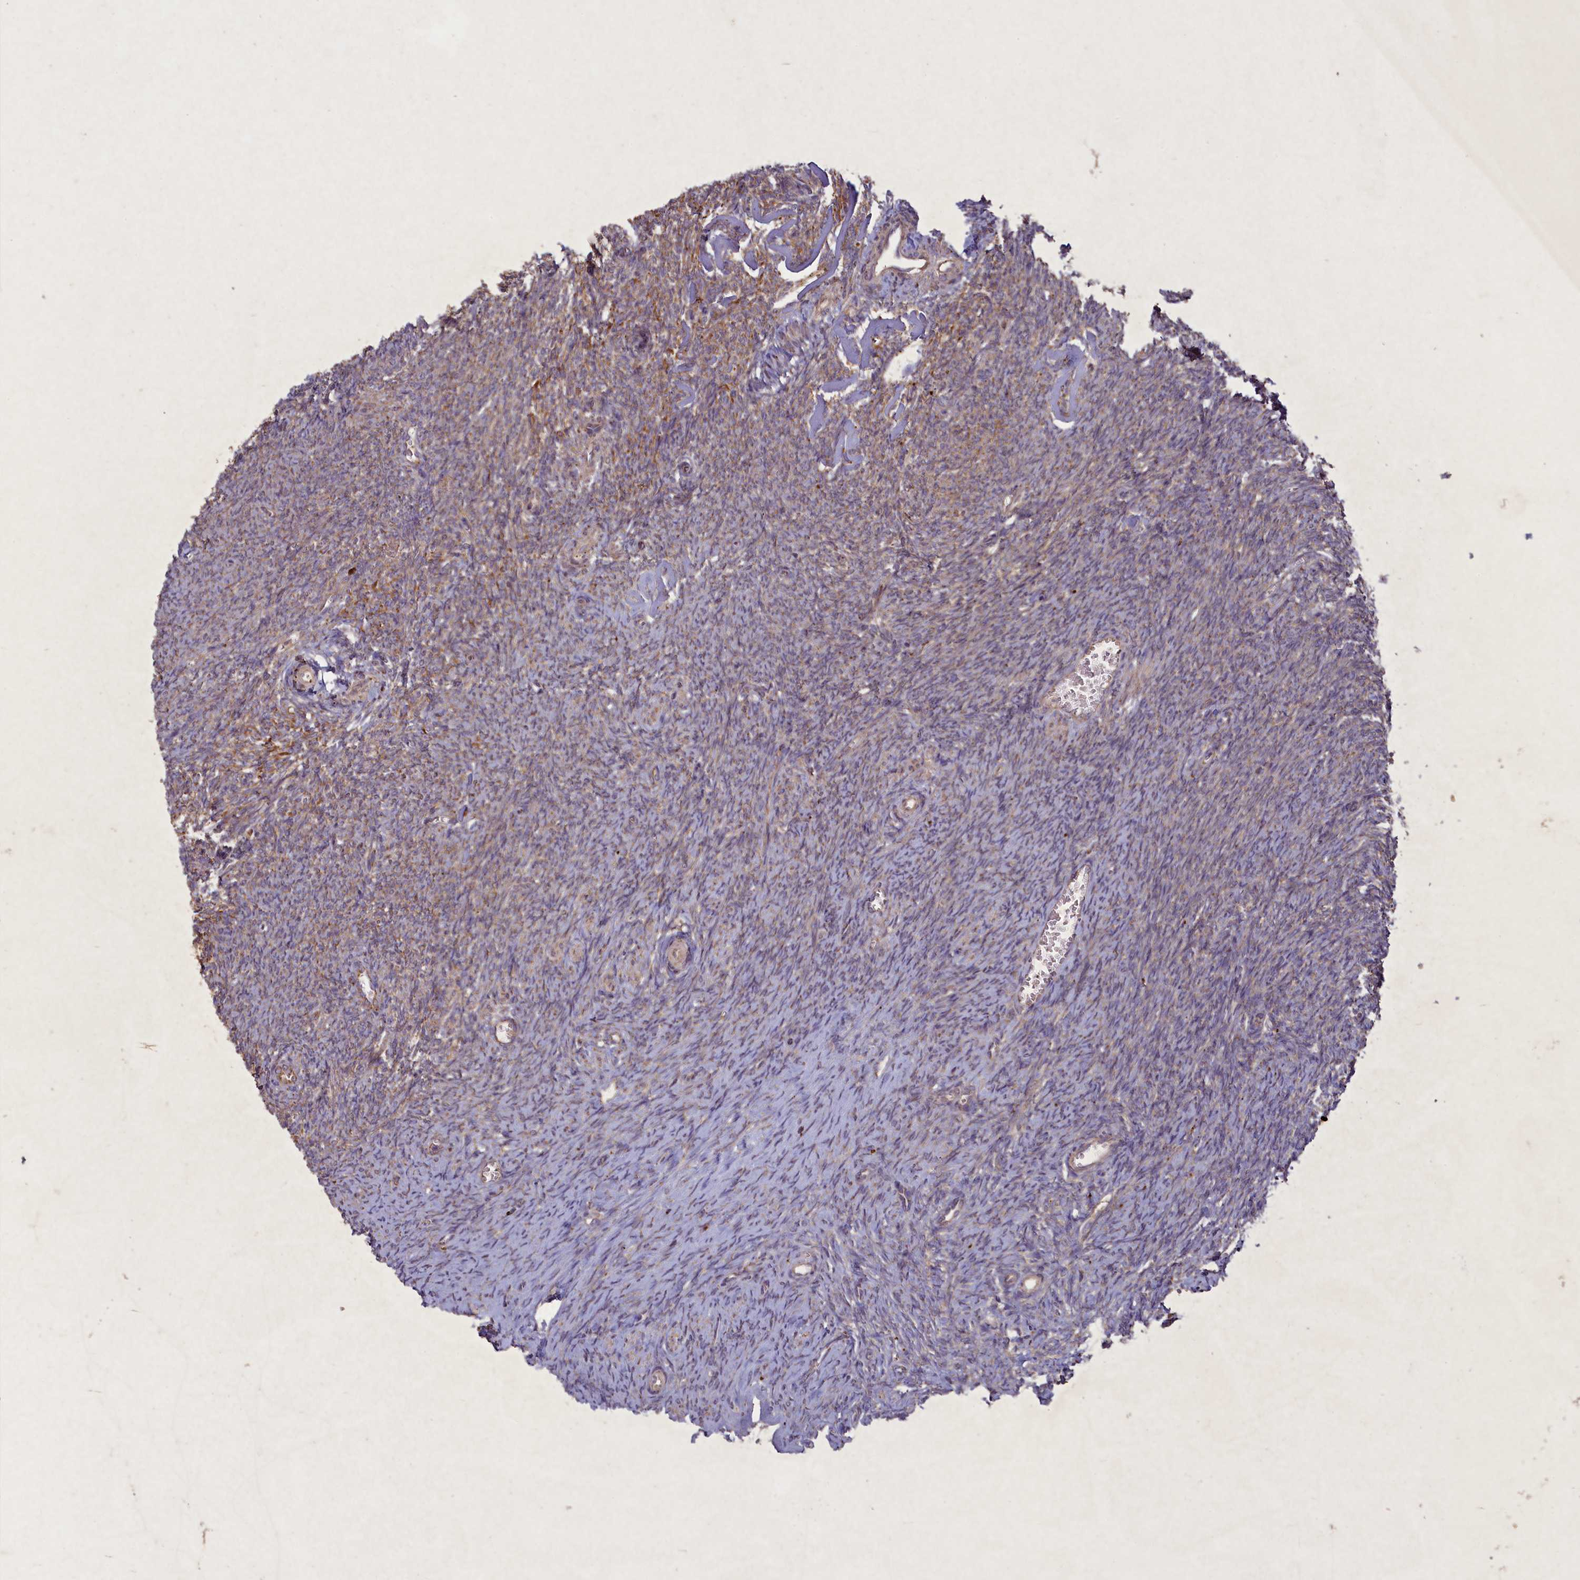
{"staining": {"intensity": "moderate", "quantity": "<25%", "location": "cytoplasmic/membranous"}, "tissue": "ovary", "cell_type": "Ovarian stroma cells", "image_type": "normal", "snomed": [{"axis": "morphology", "description": "Normal tissue, NOS"}, {"axis": "topography", "description": "Ovary"}], "caption": "A brown stain labels moderate cytoplasmic/membranous expression of a protein in ovarian stroma cells of benign ovary.", "gene": "CIAO2B", "patient": {"sex": "female", "age": 44}}